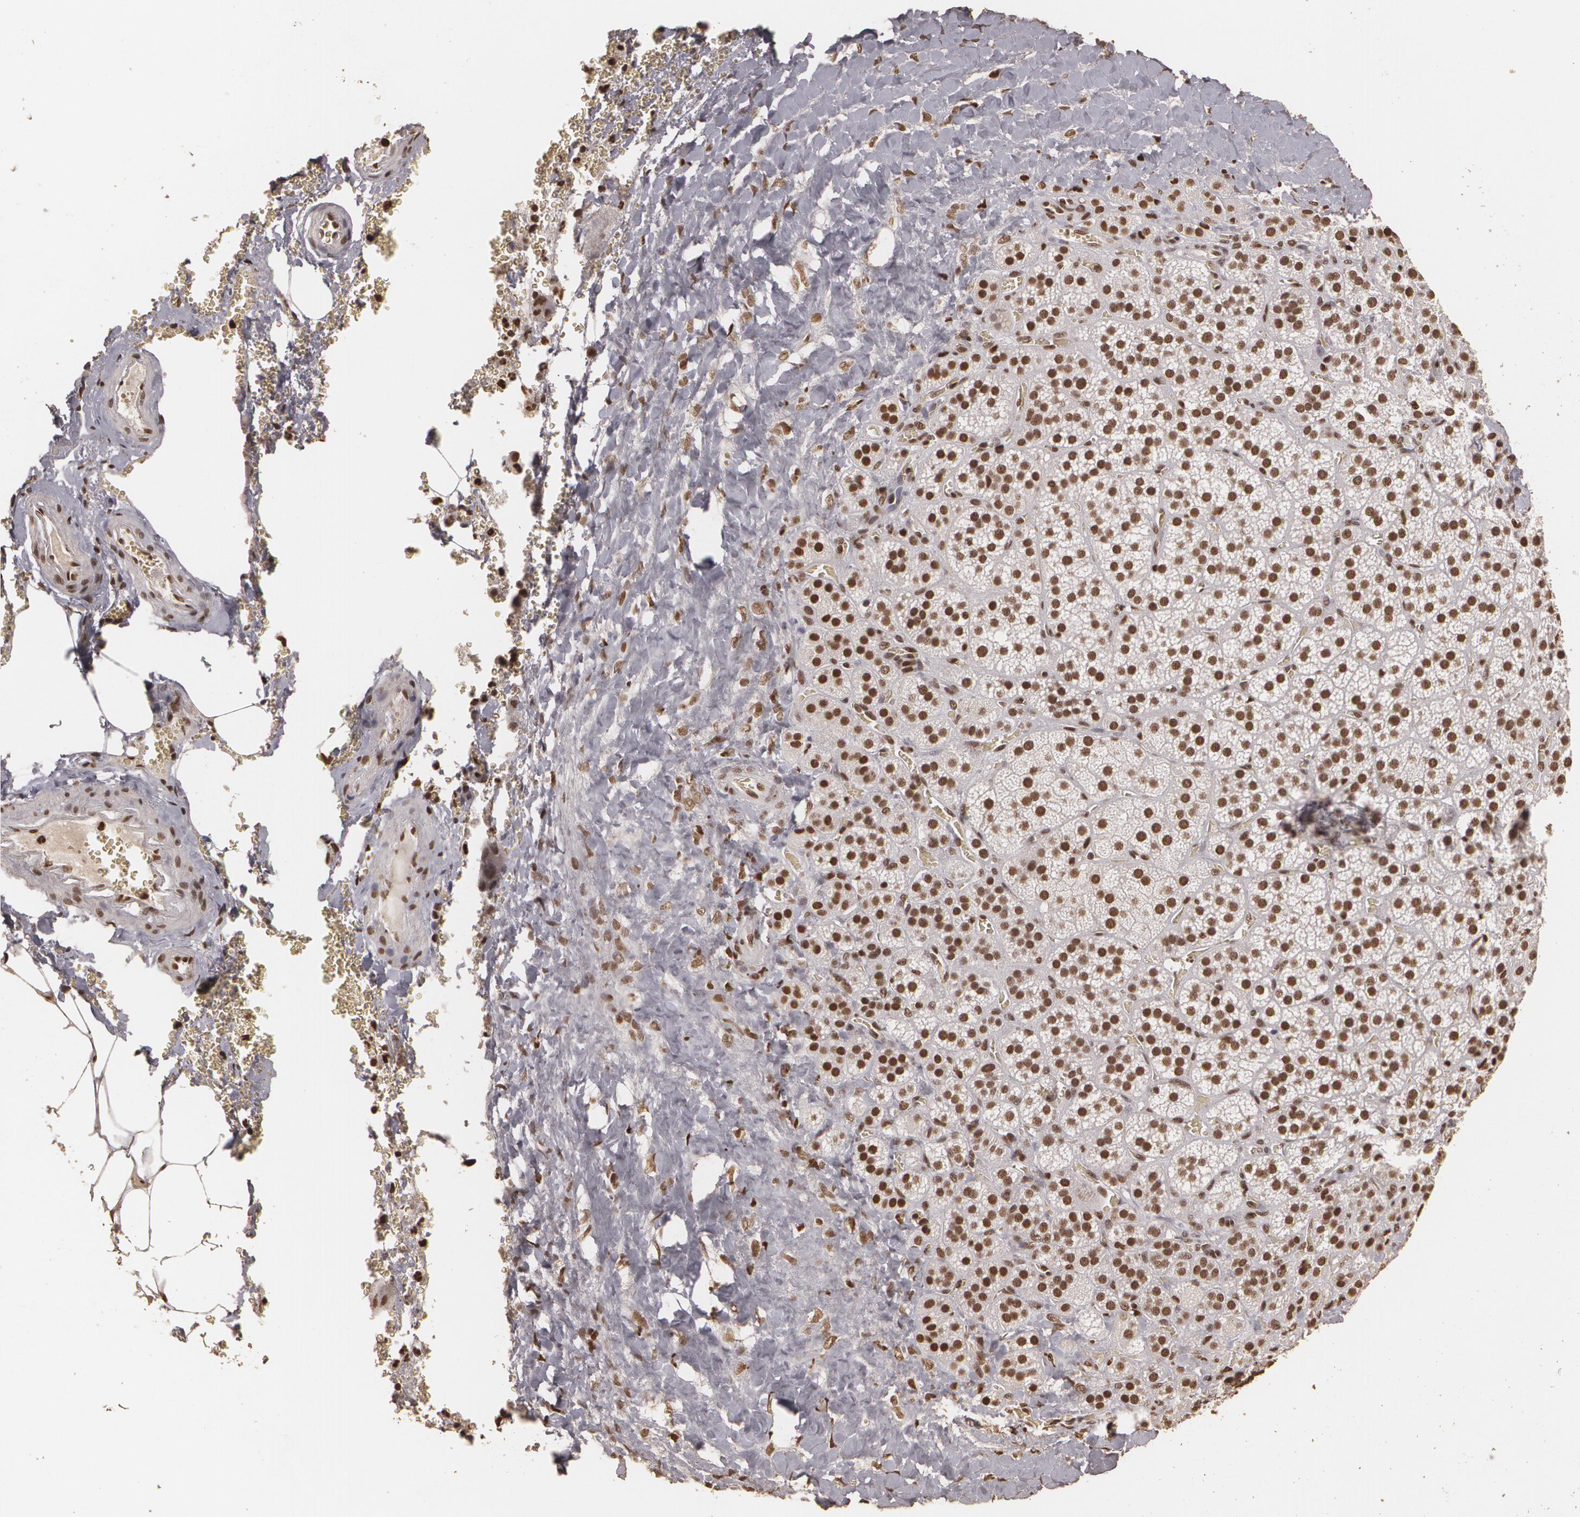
{"staining": {"intensity": "strong", "quantity": ">75%", "location": "nuclear"}, "tissue": "adrenal gland", "cell_type": "Glandular cells", "image_type": "normal", "snomed": [{"axis": "morphology", "description": "Normal tissue, NOS"}, {"axis": "topography", "description": "Adrenal gland"}], "caption": "The immunohistochemical stain shows strong nuclear positivity in glandular cells of benign adrenal gland. (brown staining indicates protein expression, while blue staining denotes nuclei).", "gene": "RCOR1", "patient": {"sex": "female", "age": 71}}